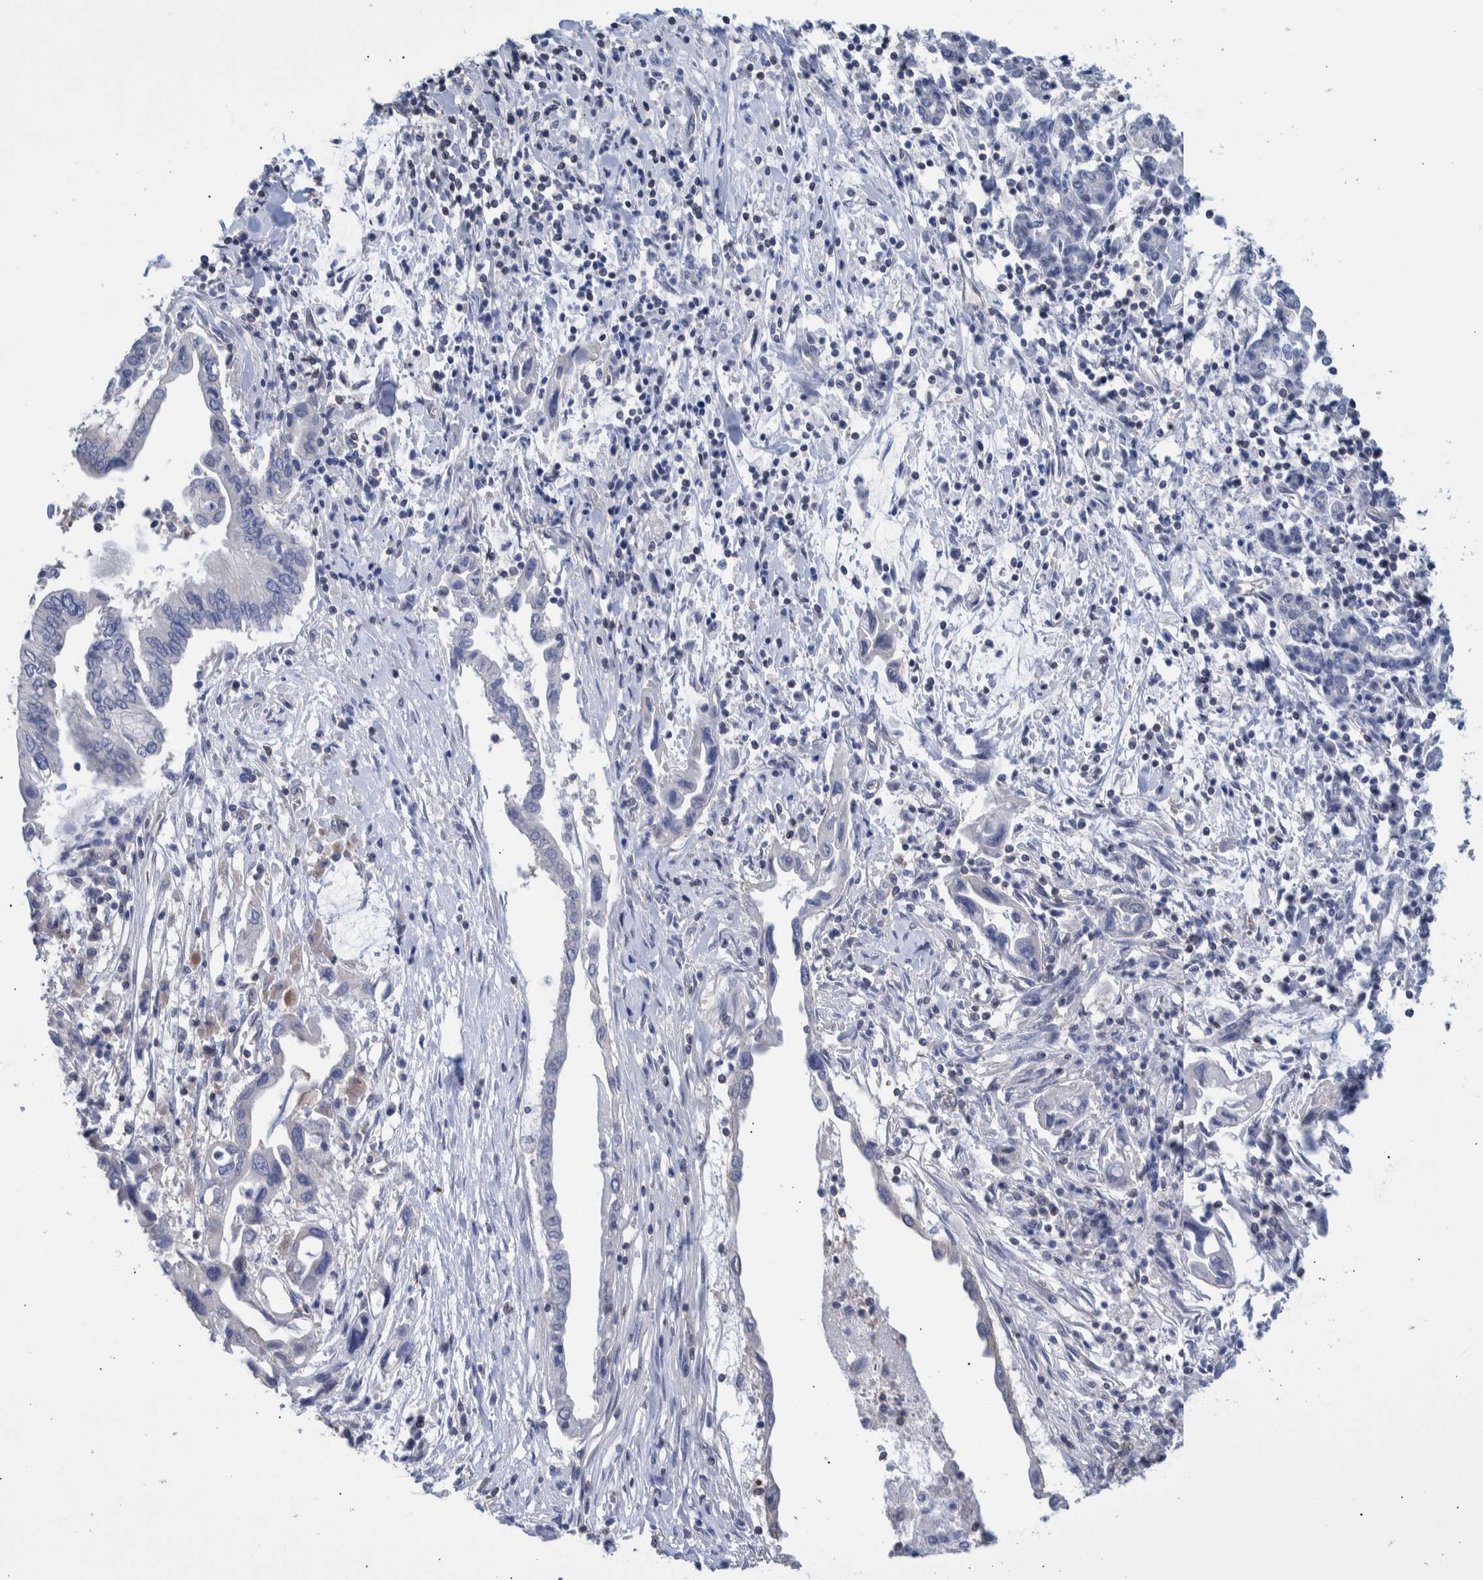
{"staining": {"intensity": "negative", "quantity": "none", "location": "none"}, "tissue": "pancreatic cancer", "cell_type": "Tumor cells", "image_type": "cancer", "snomed": [{"axis": "morphology", "description": "Adenocarcinoma, NOS"}, {"axis": "topography", "description": "Pancreas"}], "caption": "DAB immunohistochemical staining of human pancreatic cancer (adenocarcinoma) exhibits no significant expression in tumor cells.", "gene": "PPP3CC", "patient": {"sex": "female", "age": 57}}